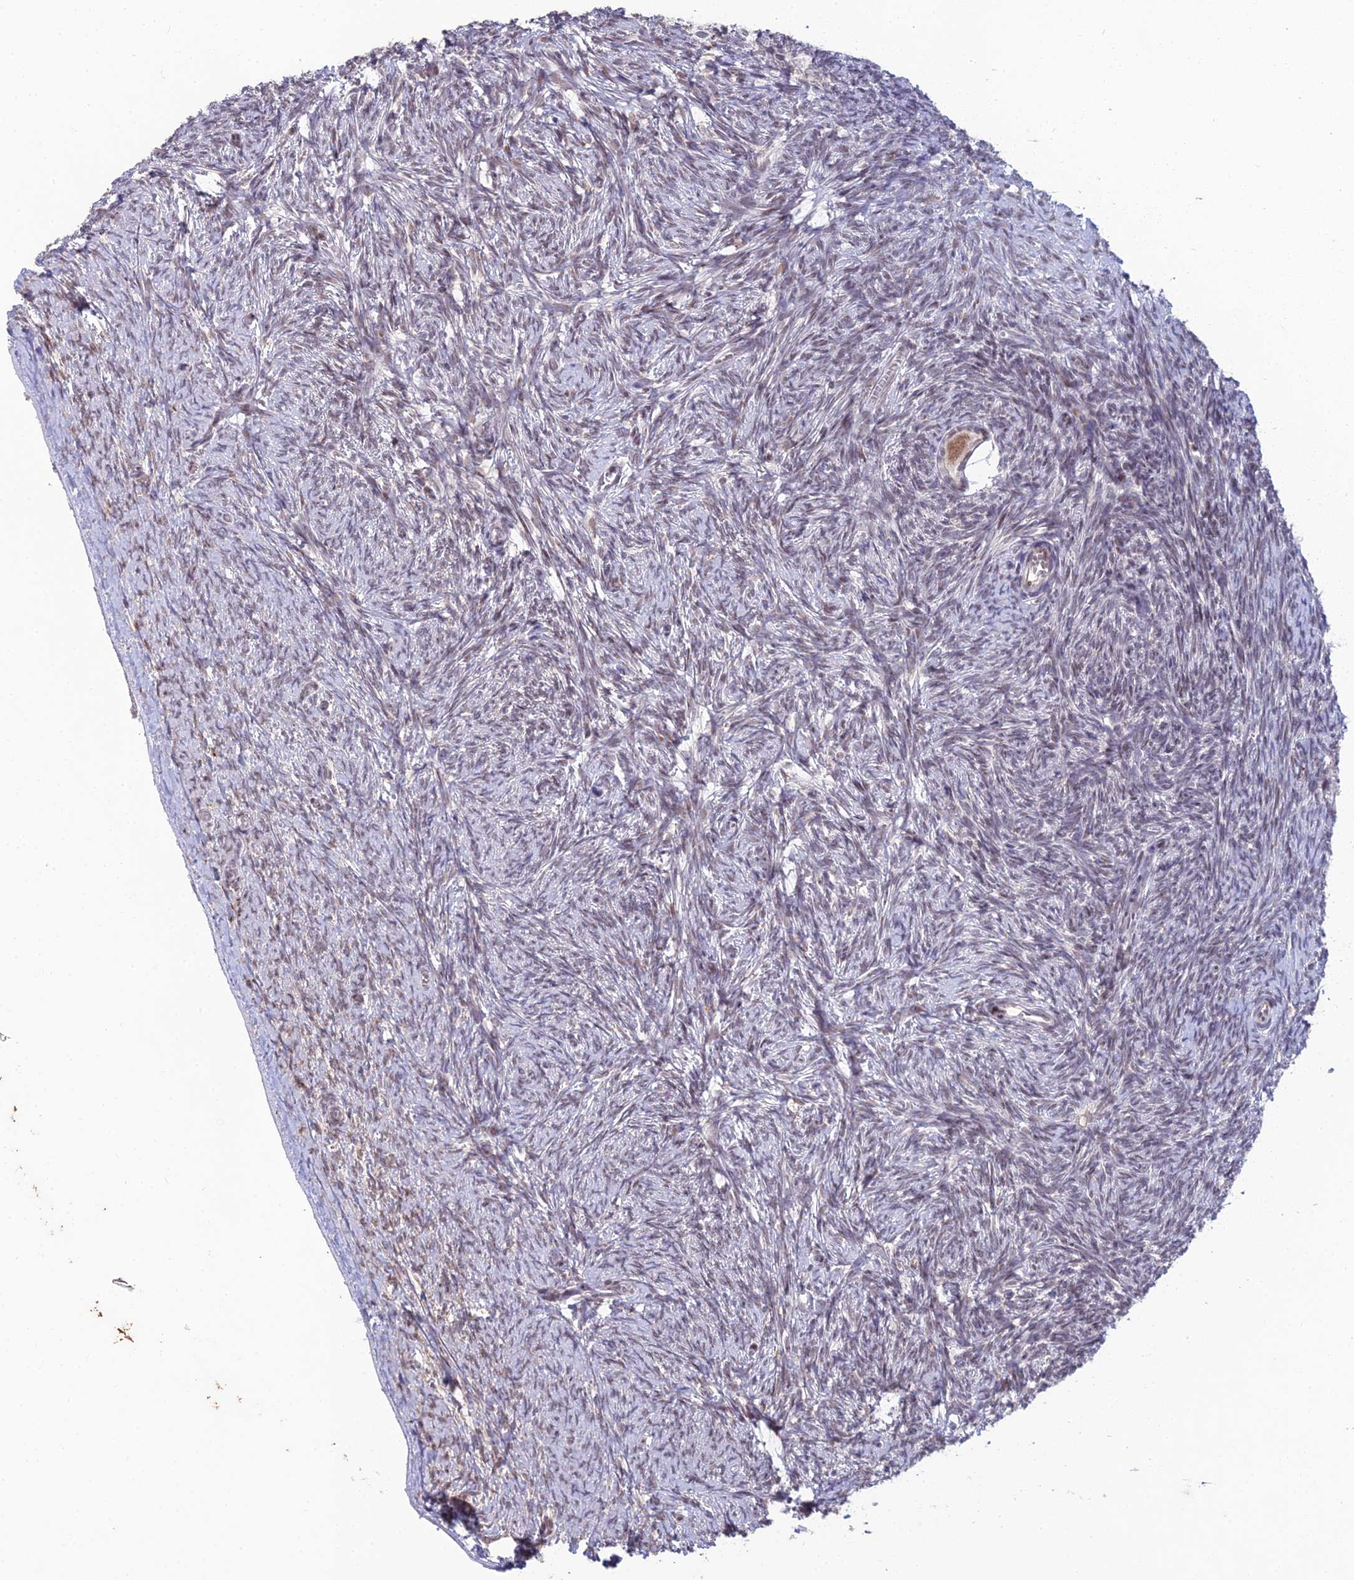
{"staining": {"intensity": "moderate", "quantity": ">75%", "location": "cytoplasmic/membranous,nuclear"}, "tissue": "ovary", "cell_type": "Follicle cells", "image_type": "normal", "snomed": [{"axis": "morphology", "description": "Normal tissue, NOS"}, {"axis": "topography", "description": "Ovary"}], "caption": "Approximately >75% of follicle cells in normal human ovary exhibit moderate cytoplasmic/membranous,nuclear protein expression as visualized by brown immunohistochemical staining.", "gene": "ABHD17A", "patient": {"sex": "female", "age": 44}}